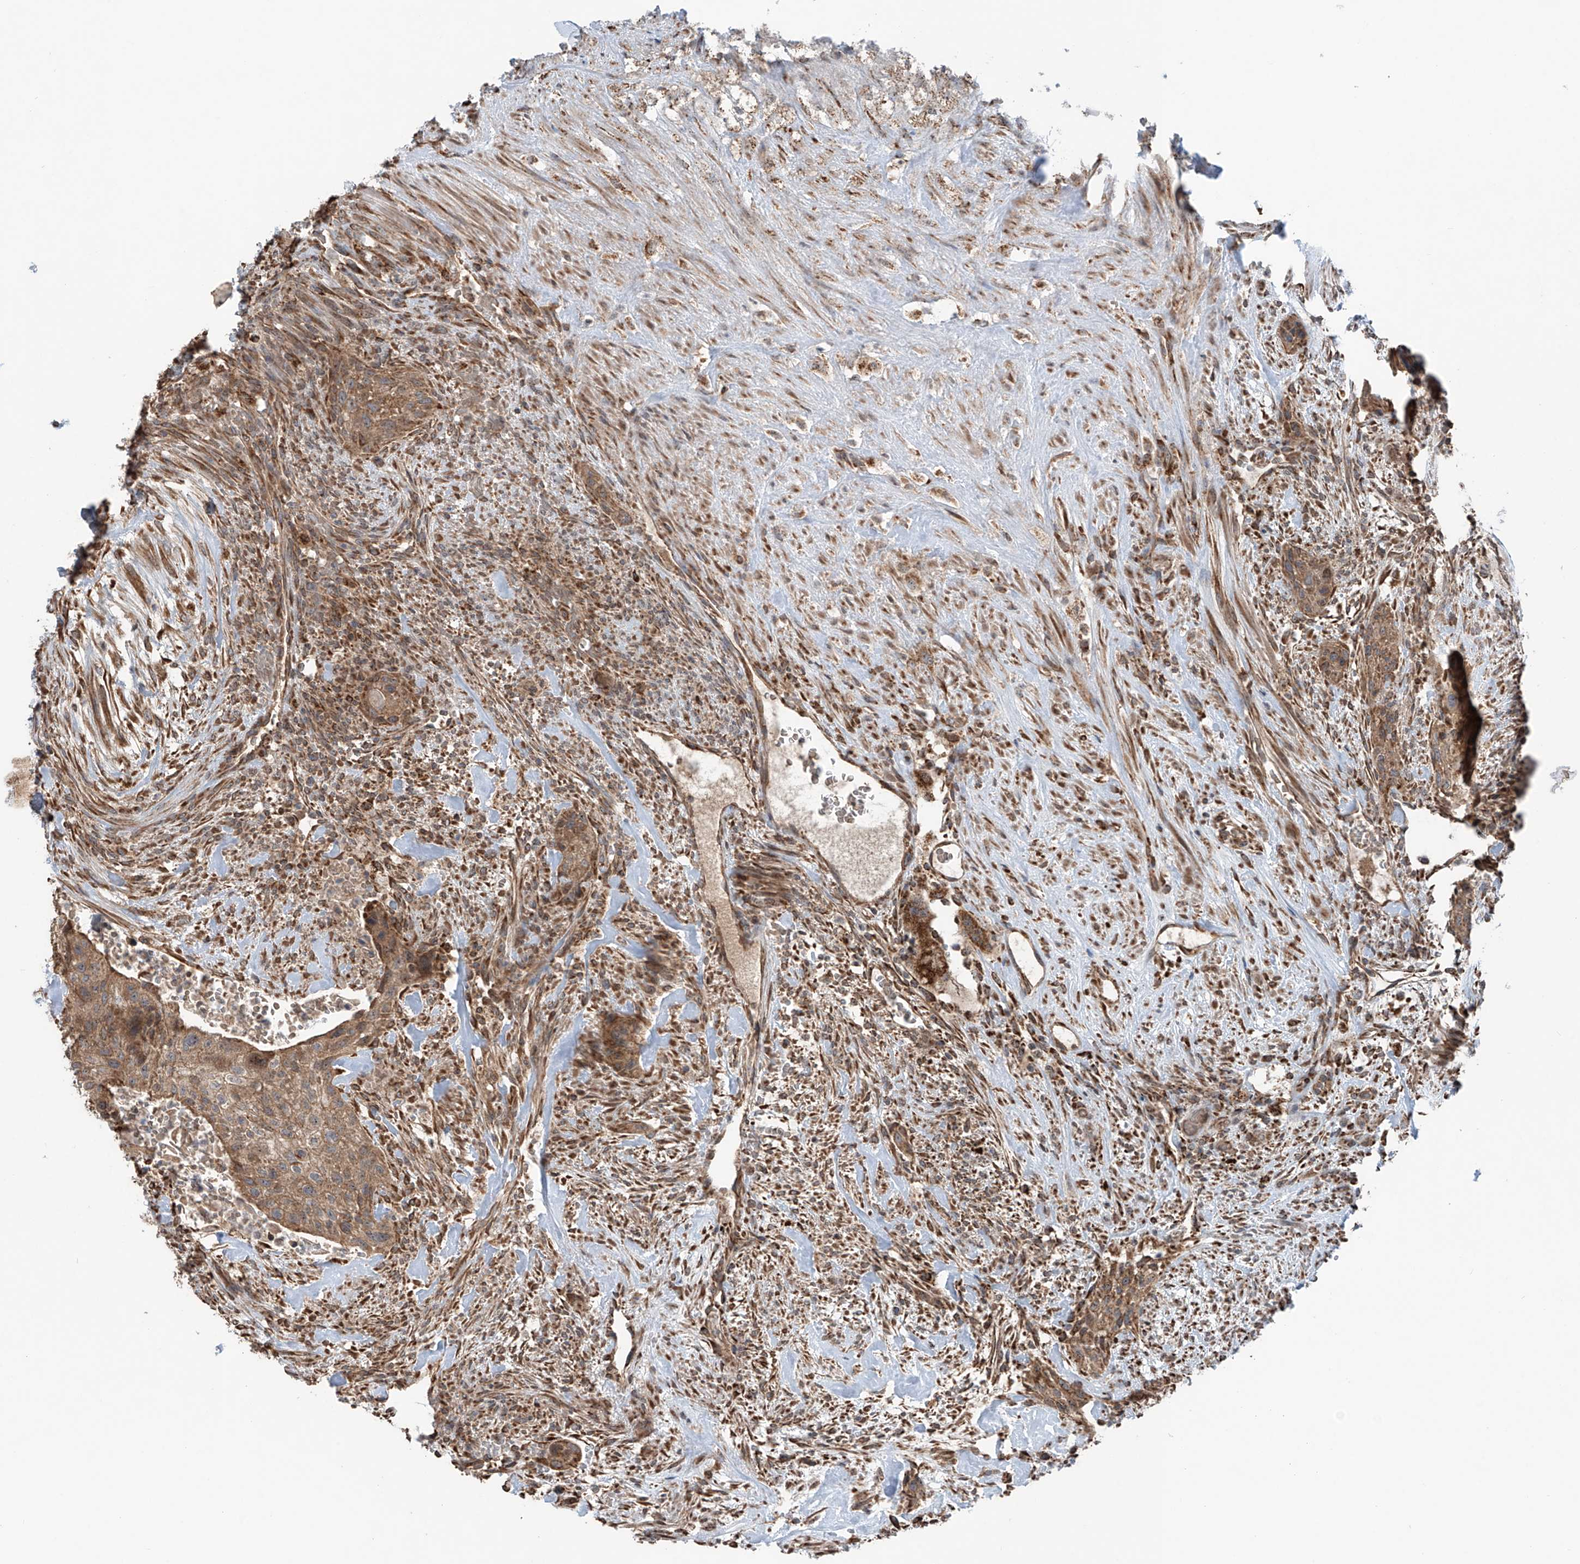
{"staining": {"intensity": "weak", "quantity": ">75%", "location": "cytoplasmic/membranous"}, "tissue": "urothelial cancer", "cell_type": "Tumor cells", "image_type": "cancer", "snomed": [{"axis": "morphology", "description": "Urothelial carcinoma, High grade"}, {"axis": "topography", "description": "Urinary bladder"}], "caption": "This is a micrograph of immunohistochemistry staining of urothelial cancer, which shows weak positivity in the cytoplasmic/membranous of tumor cells.", "gene": "SAMD3", "patient": {"sex": "male", "age": 35}}